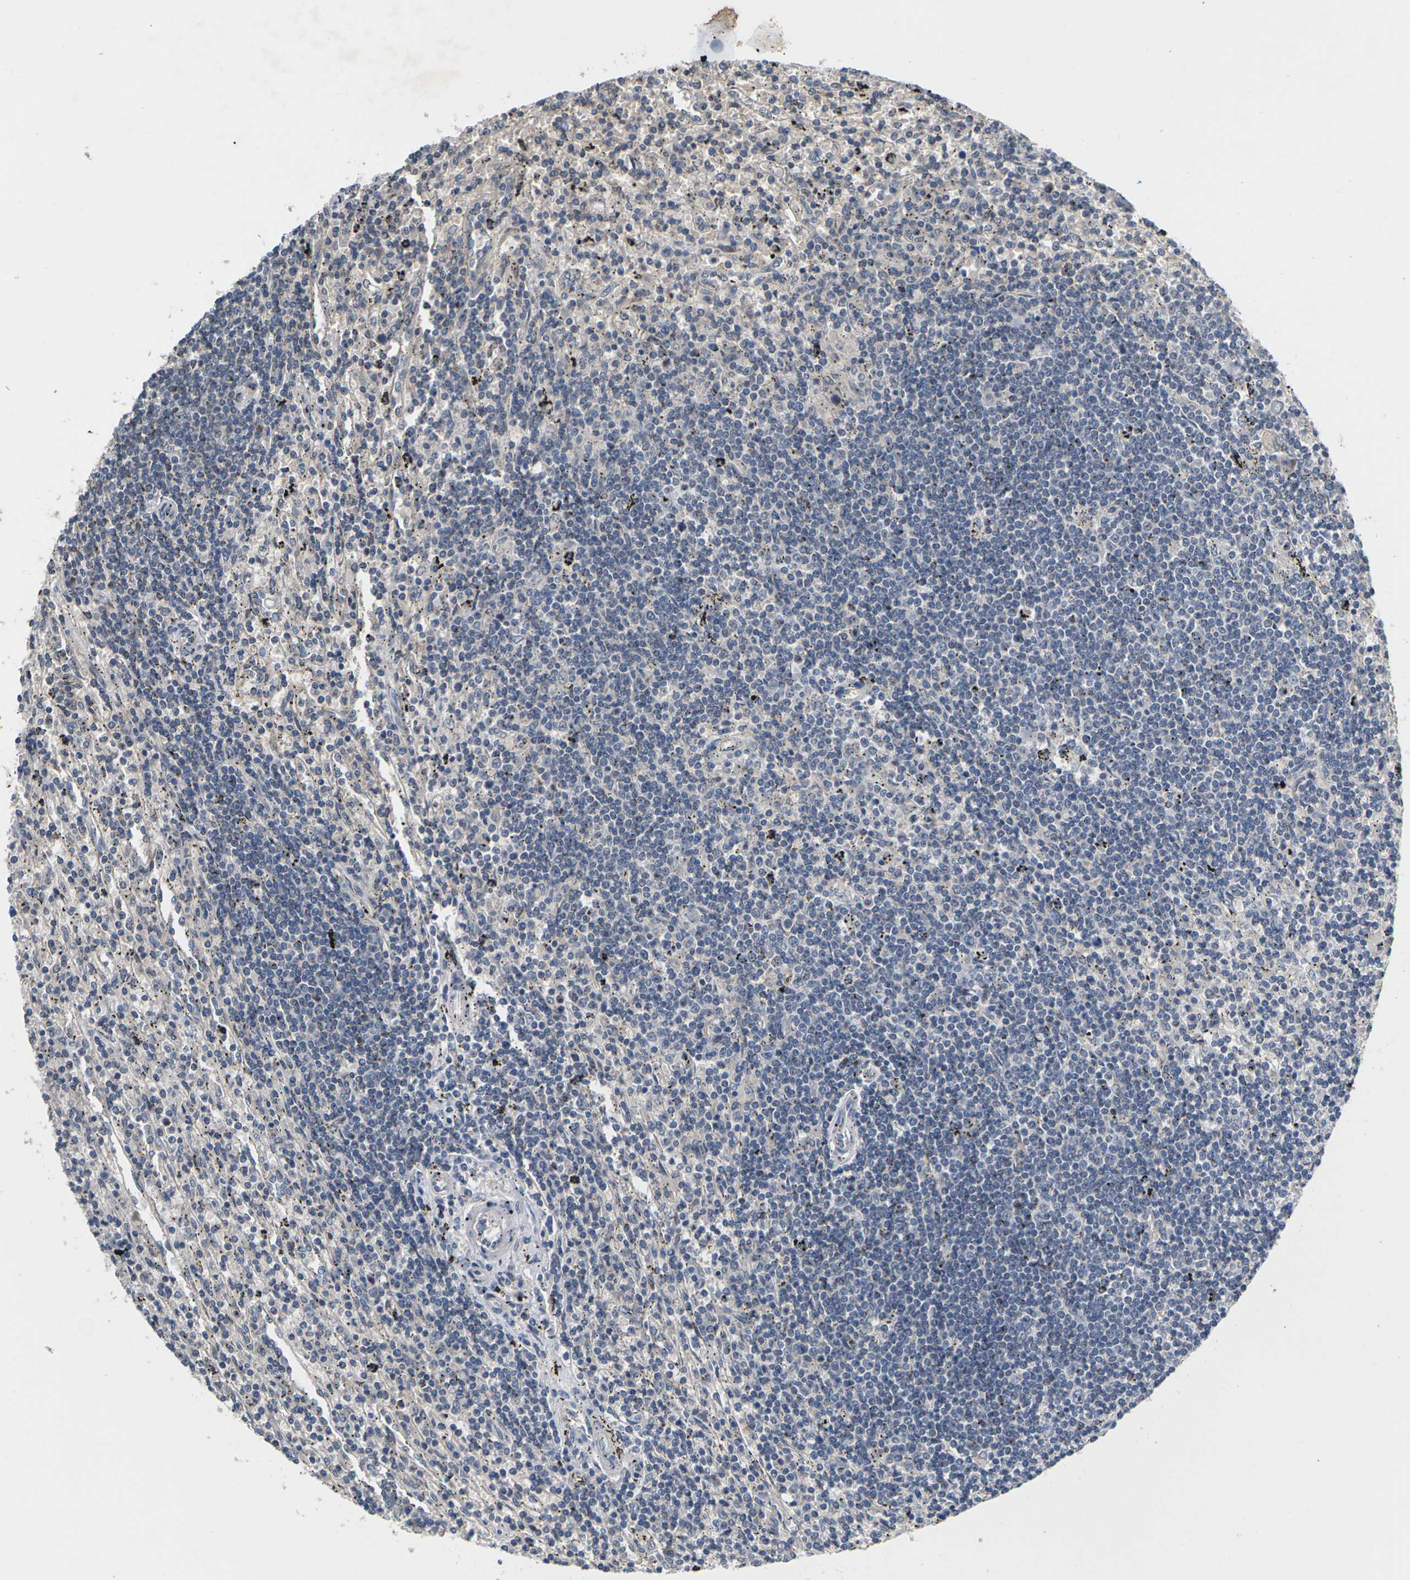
{"staining": {"intensity": "negative", "quantity": "none", "location": "none"}, "tissue": "lymphoma", "cell_type": "Tumor cells", "image_type": "cancer", "snomed": [{"axis": "morphology", "description": "Malignant lymphoma, non-Hodgkin's type, Low grade"}, {"axis": "topography", "description": "Spleen"}], "caption": "Immunohistochemical staining of human low-grade malignant lymphoma, non-Hodgkin's type exhibits no significant expression in tumor cells.", "gene": "SLC2A2", "patient": {"sex": "male", "age": 76}}